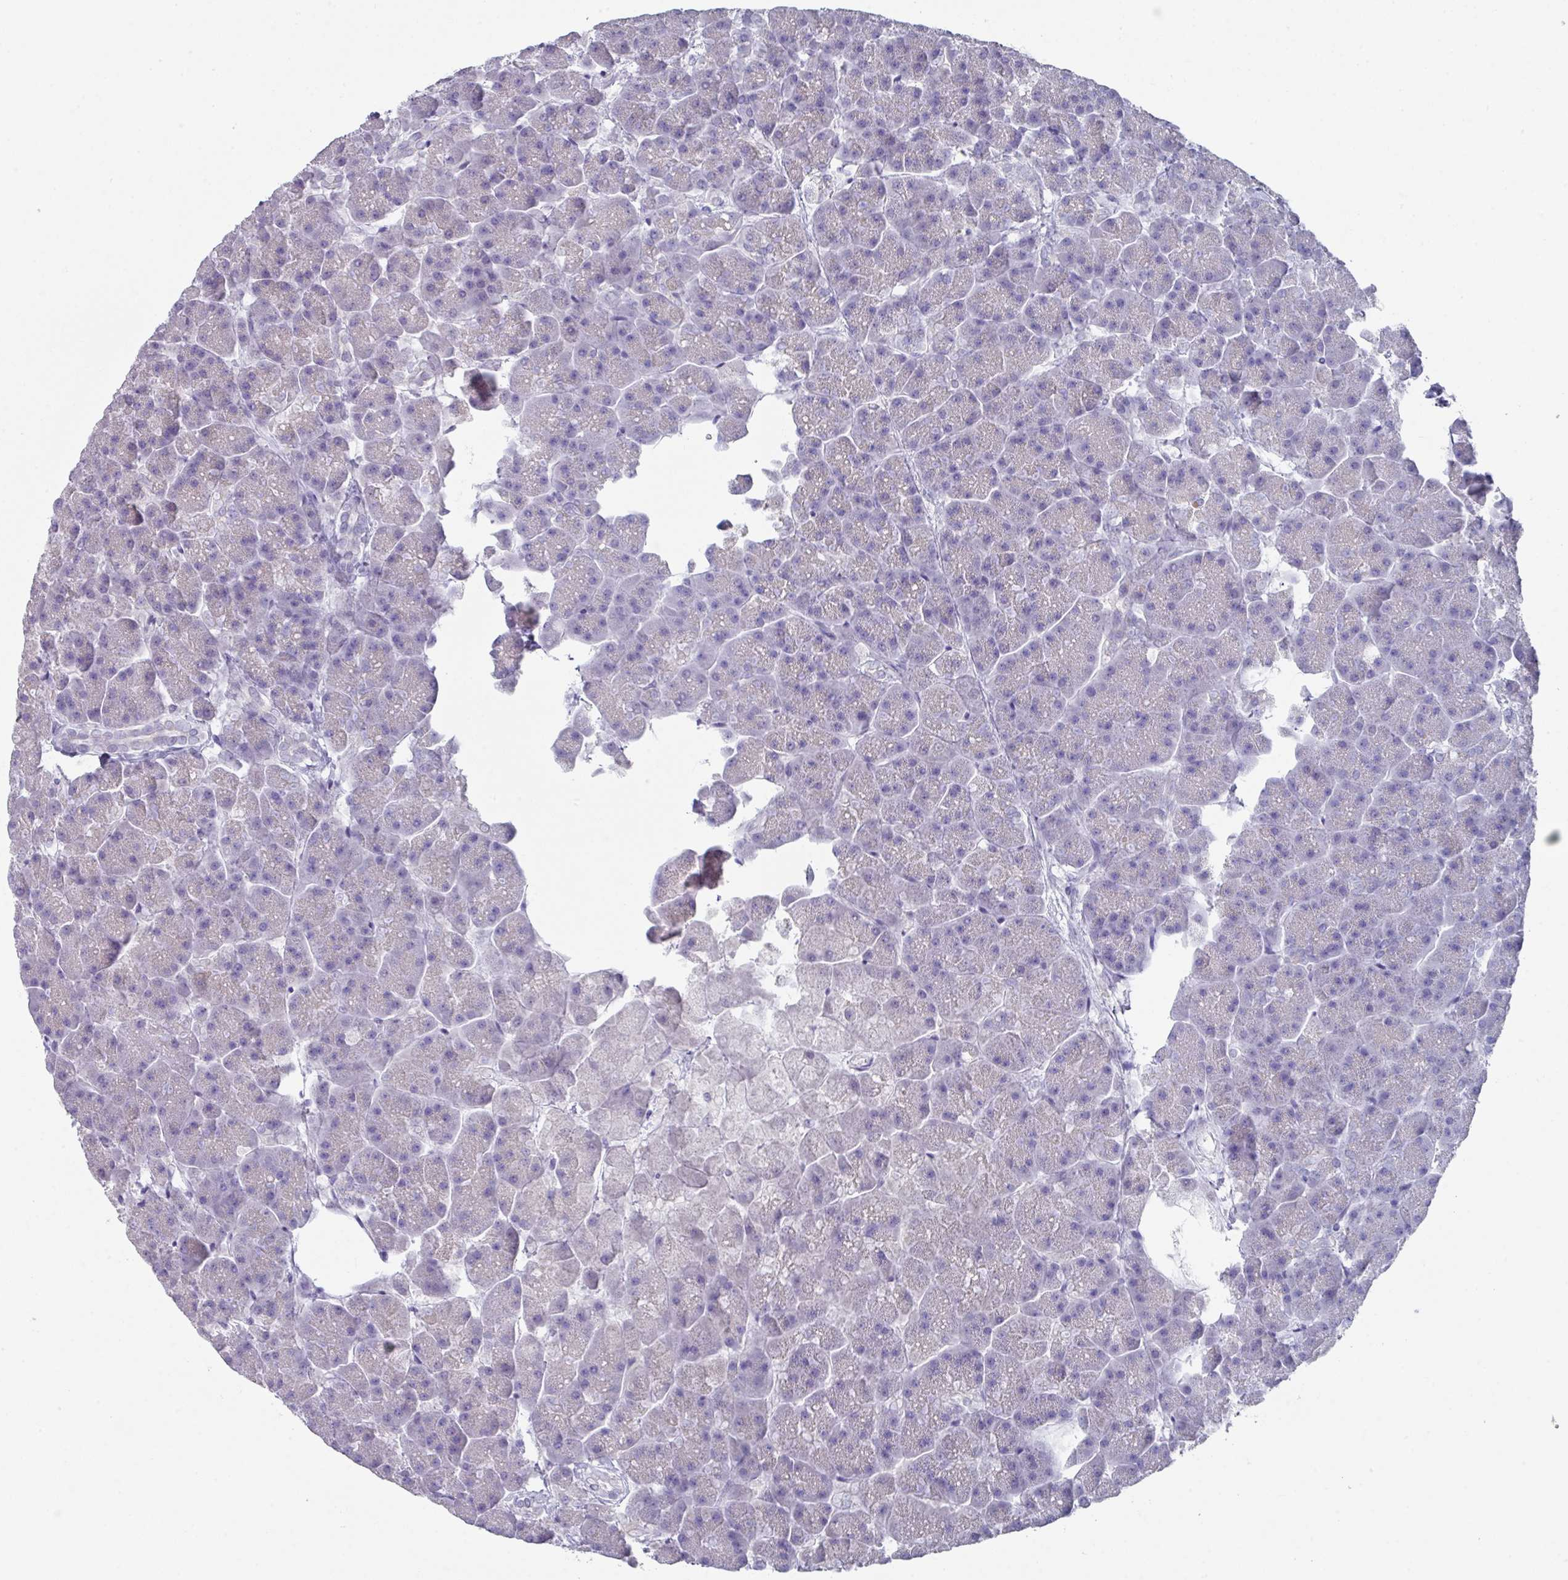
{"staining": {"intensity": "negative", "quantity": "none", "location": "none"}, "tissue": "pancreas", "cell_type": "Exocrine glandular cells", "image_type": "normal", "snomed": [{"axis": "morphology", "description": "Normal tissue, NOS"}, {"axis": "topography", "description": "Pancreas"}, {"axis": "topography", "description": "Peripheral nerve tissue"}], "caption": "Immunohistochemistry (IHC) of benign pancreas reveals no staining in exocrine glandular cells. (Immunohistochemistry (IHC), brightfield microscopy, high magnification).", "gene": "PEX10", "patient": {"sex": "male", "age": 54}}